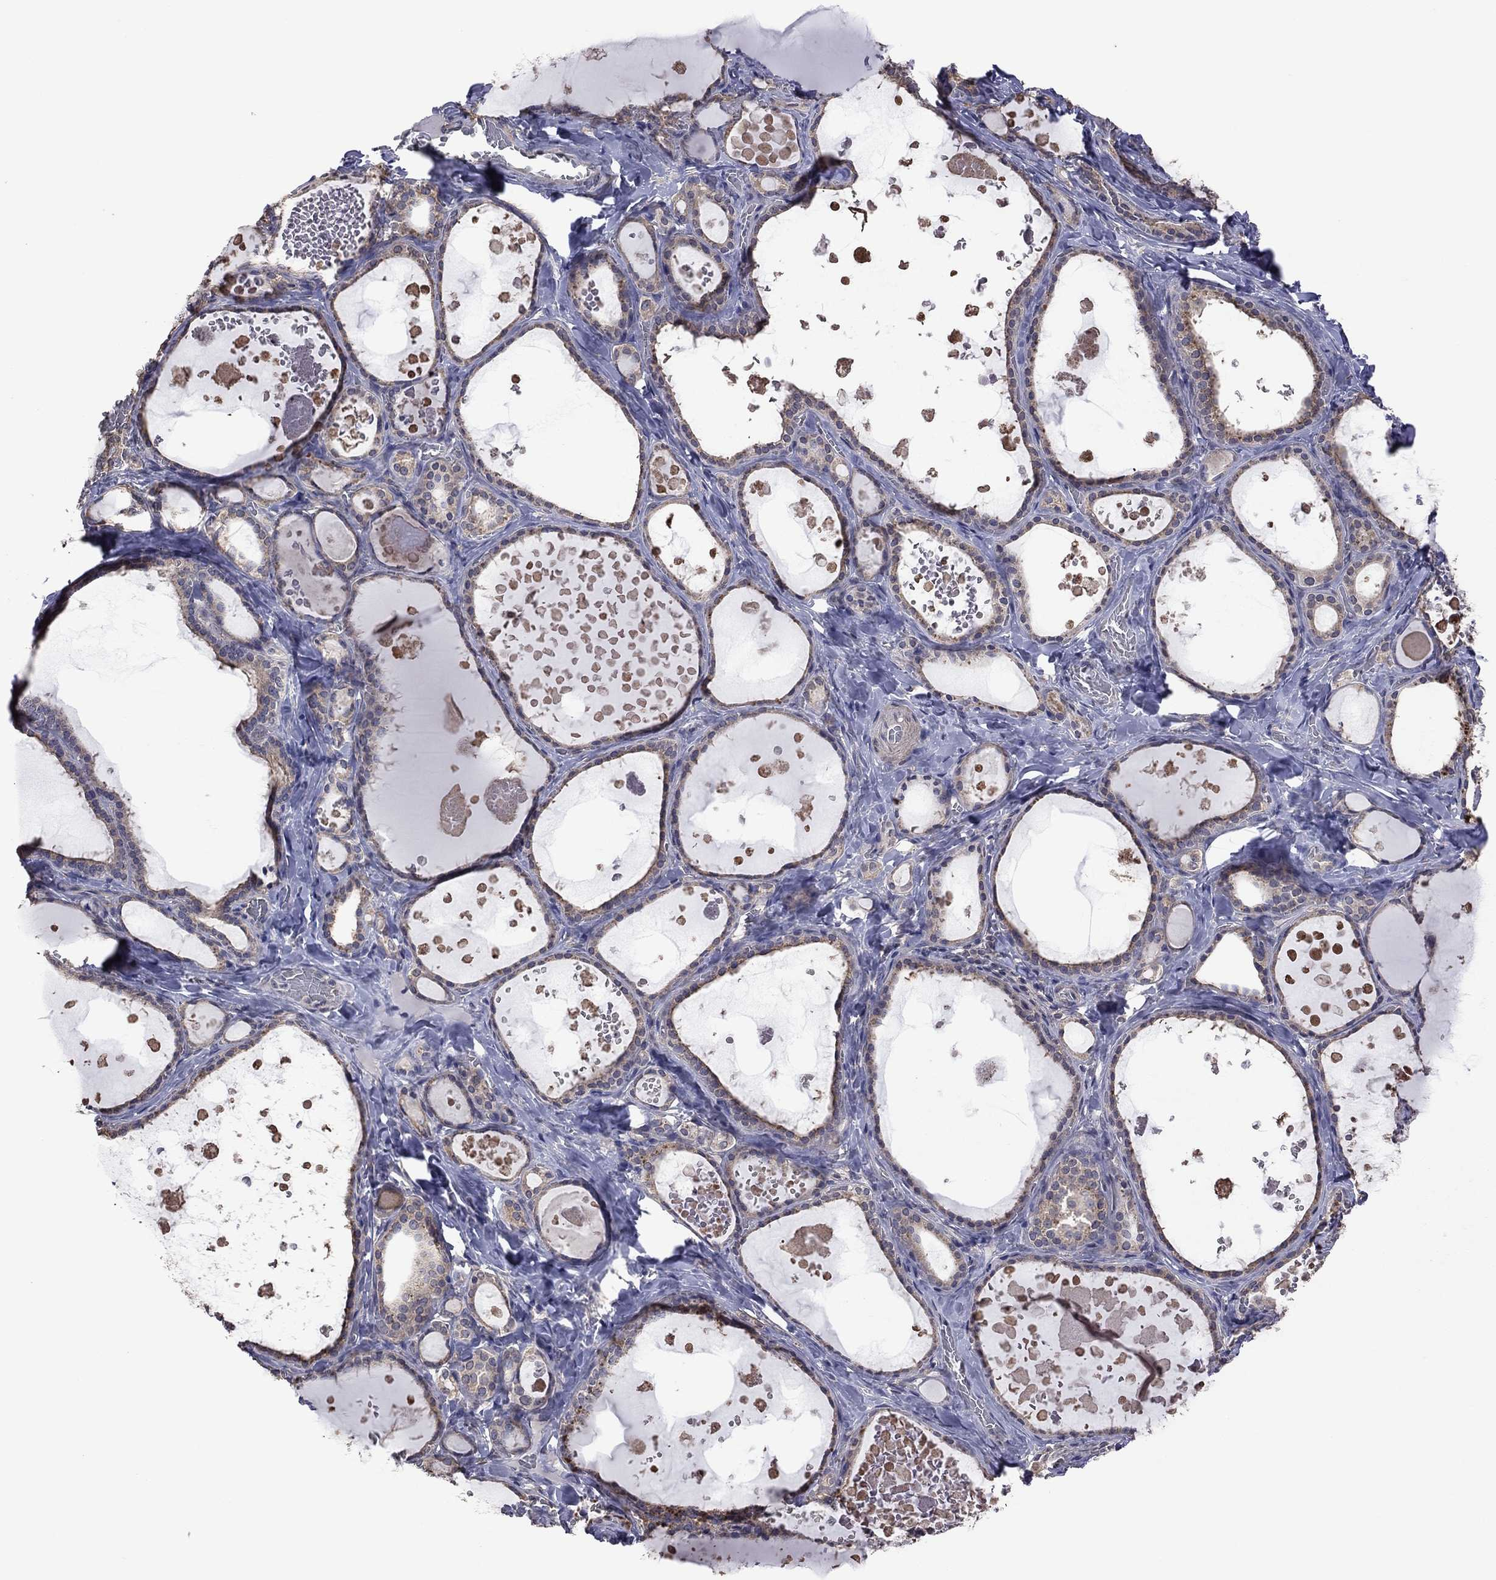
{"staining": {"intensity": "moderate", "quantity": ">75%", "location": "cytoplasmic/membranous"}, "tissue": "thyroid gland", "cell_type": "Glandular cells", "image_type": "normal", "snomed": [{"axis": "morphology", "description": "Normal tissue, NOS"}, {"axis": "topography", "description": "Thyroid gland"}], "caption": "Brown immunohistochemical staining in unremarkable thyroid gland displays moderate cytoplasmic/membranous positivity in approximately >75% of glandular cells. (DAB (3,3'-diaminobenzidine) IHC, brown staining for protein, blue staining for nuclei).", "gene": "TSNARE1", "patient": {"sex": "female", "age": 56}}